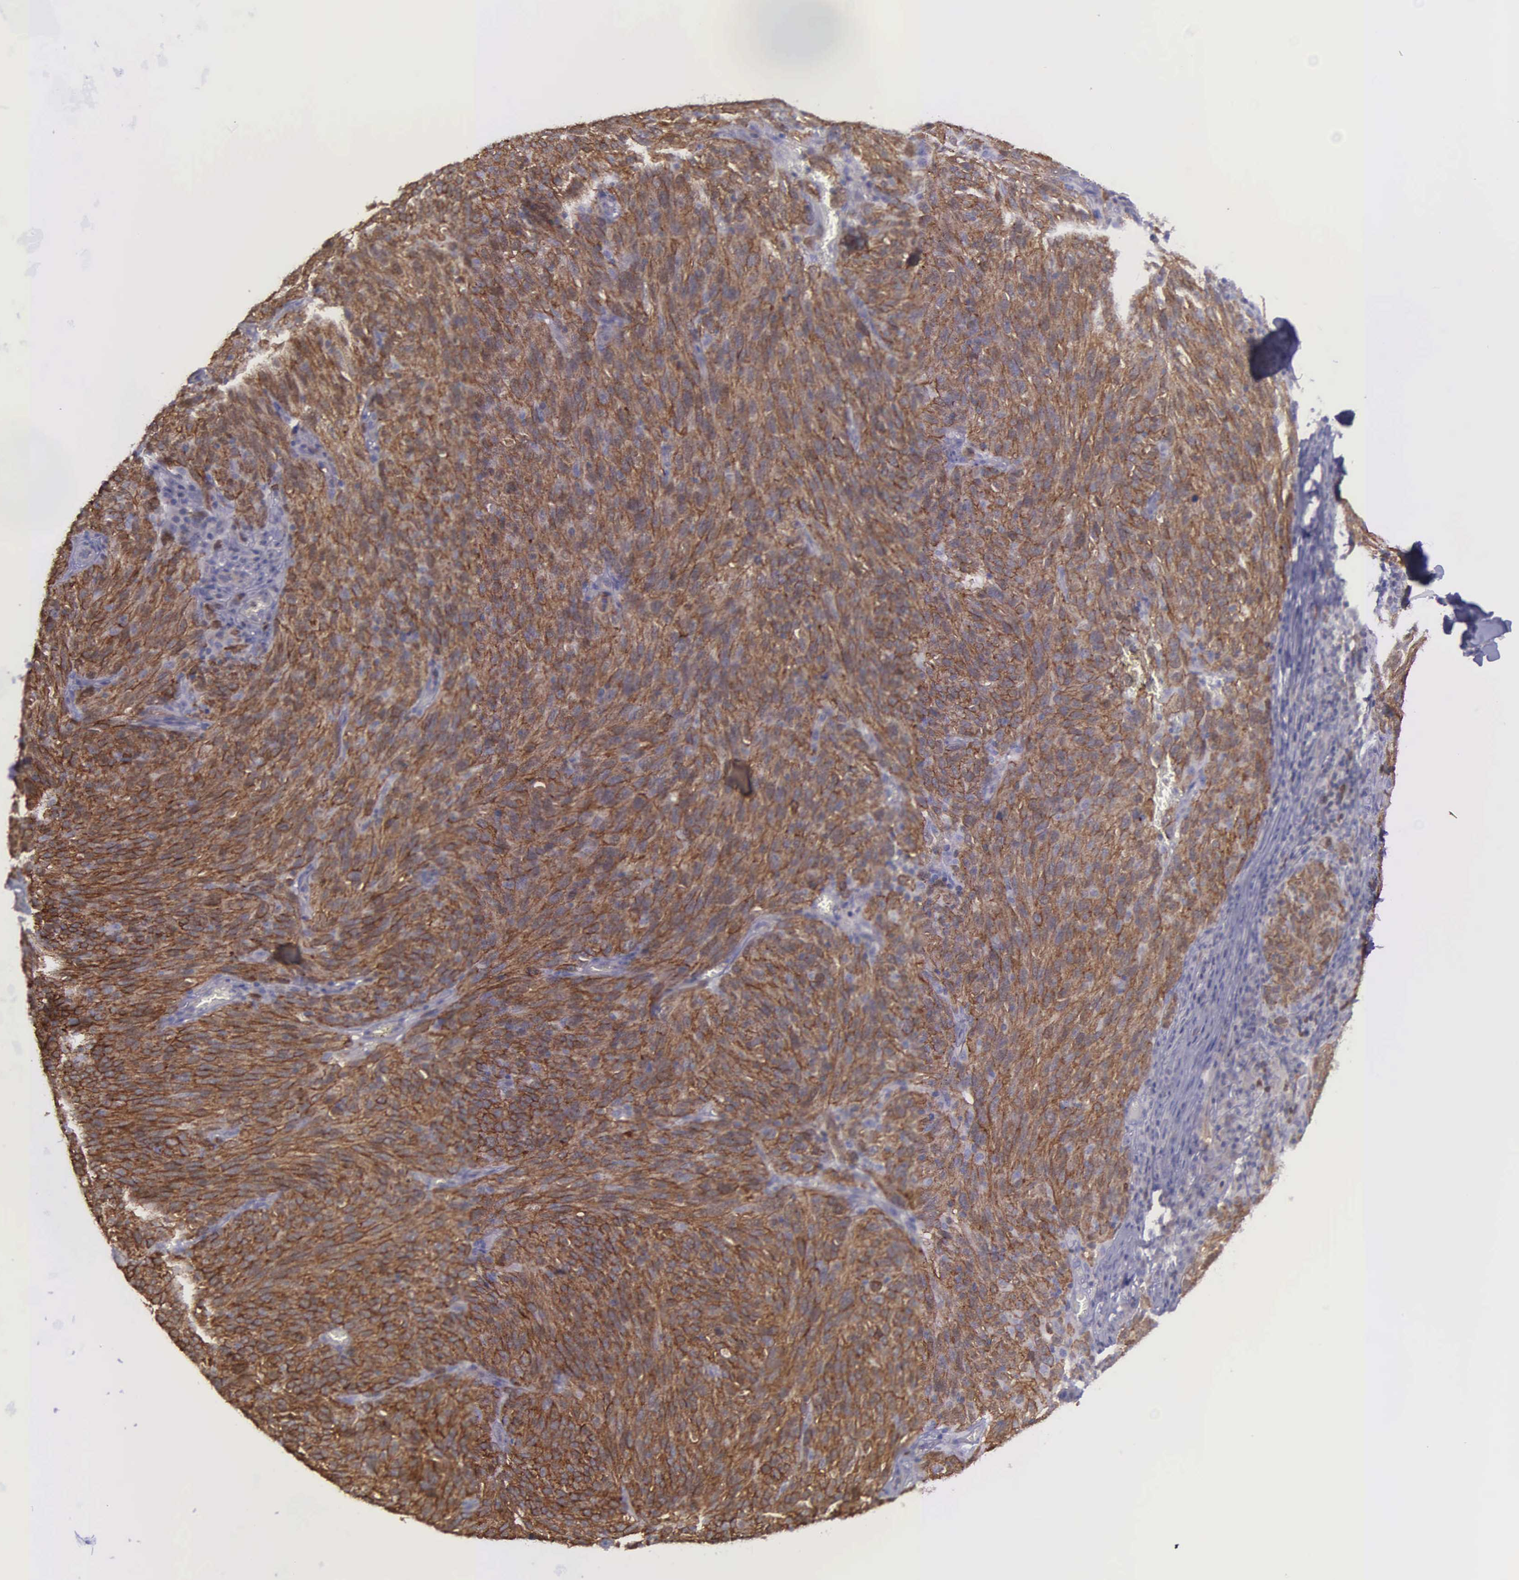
{"staining": {"intensity": "moderate", "quantity": ">75%", "location": "cytoplasmic/membranous"}, "tissue": "melanoma", "cell_type": "Tumor cells", "image_type": "cancer", "snomed": [{"axis": "morphology", "description": "Malignant melanoma, NOS"}, {"axis": "topography", "description": "Skin"}], "caption": "Immunohistochemistry of human malignant melanoma displays medium levels of moderate cytoplasmic/membranous expression in about >75% of tumor cells. Immunohistochemistry stains the protein in brown and the nuclei are stained blue.", "gene": "MICAL3", "patient": {"sex": "male", "age": 76}}